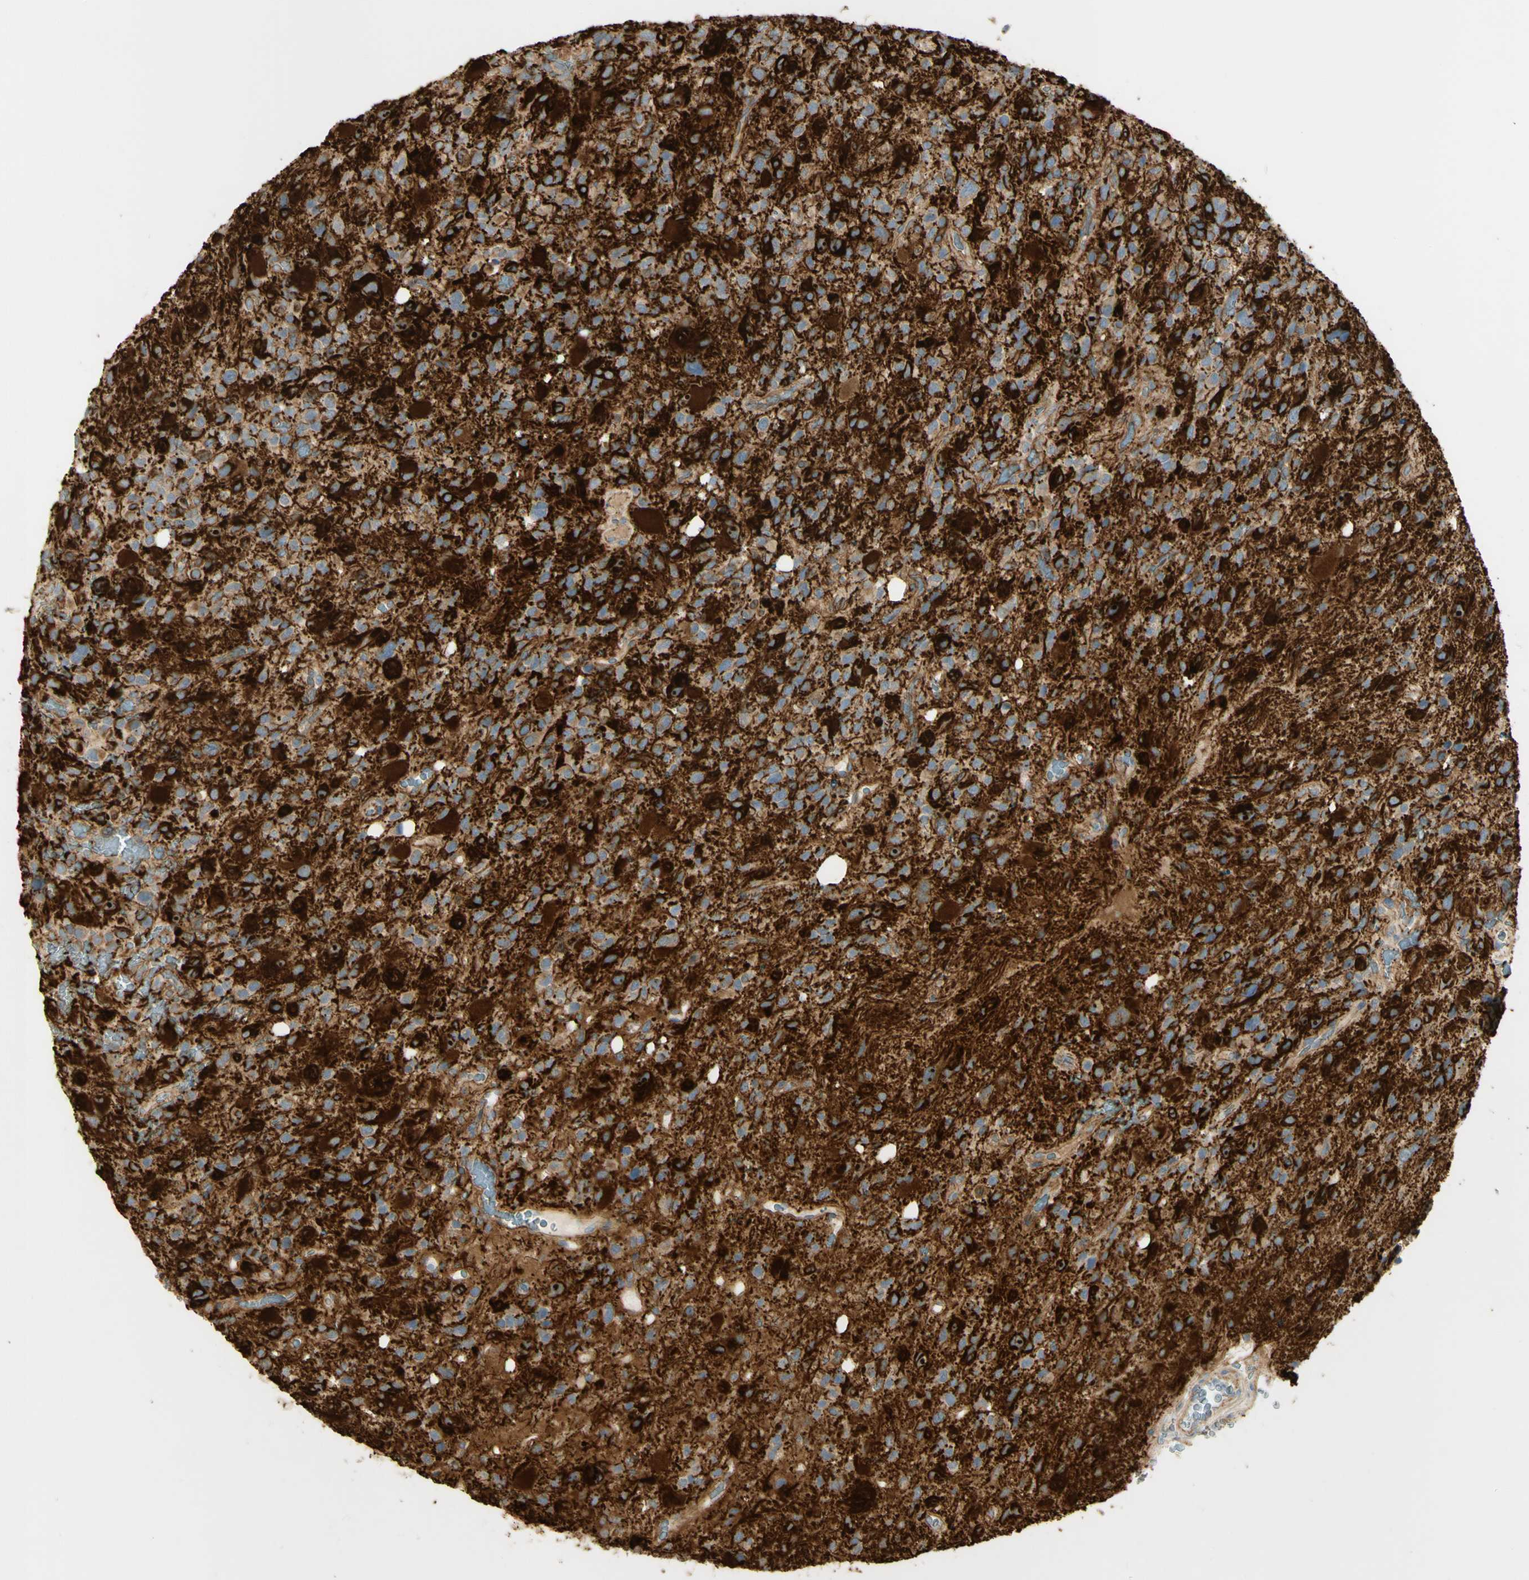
{"staining": {"intensity": "strong", "quantity": "25%-75%", "location": "cytoplasmic/membranous"}, "tissue": "glioma", "cell_type": "Tumor cells", "image_type": "cancer", "snomed": [{"axis": "morphology", "description": "Glioma, malignant, High grade"}, {"axis": "topography", "description": "Brain"}], "caption": "High-power microscopy captured an immunohistochemistry (IHC) histopathology image of glioma, revealing strong cytoplasmic/membranous staining in approximately 25%-75% of tumor cells. The protein of interest is shown in brown color, while the nuclei are stained blue.", "gene": "KIF11", "patient": {"sex": "male", "age": 48}}